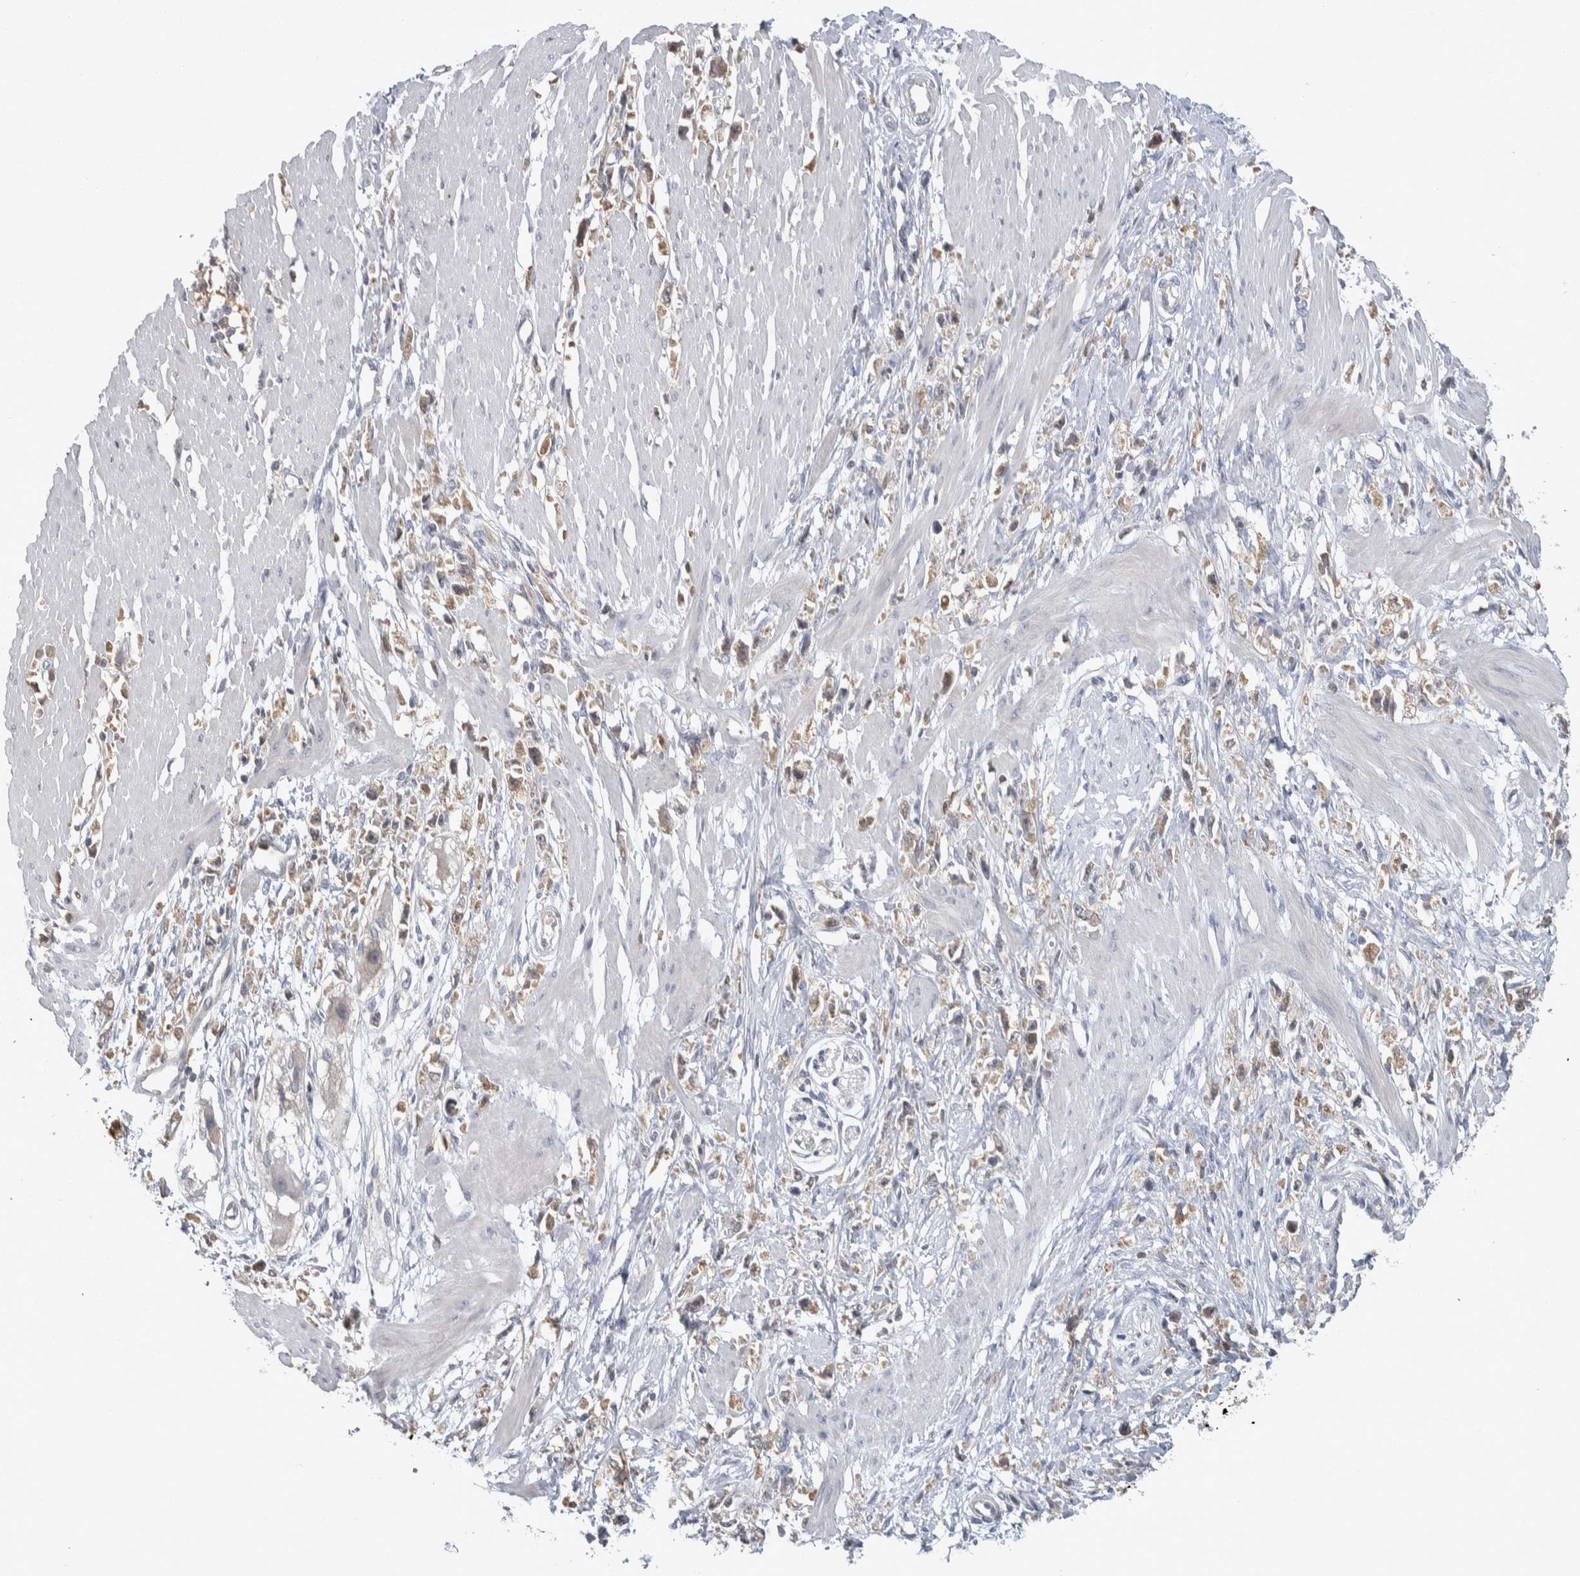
{"staining": {"intensity": "moderate", "quantity": ">75%", "location": "cytoplasmic/membranous"}, "tissue": "stomach cancer", "cell_type": "Tumor cells", "image_type": "cancer", "snomed": [{"axis": "morphology", "description": "Adenocarcinoma, NOS"}, {"axis": "topography", "description": "Stomach"}], "caption": "Immunohistochemistry (IHC) (DAB) staining of stomach adenocarcinoma displays moderate cytoplasmic/membranous protein expression in about >75% of tumor cells.", "gene": "HTATIP2", "patient": {"sex": "female", "age": 59}}